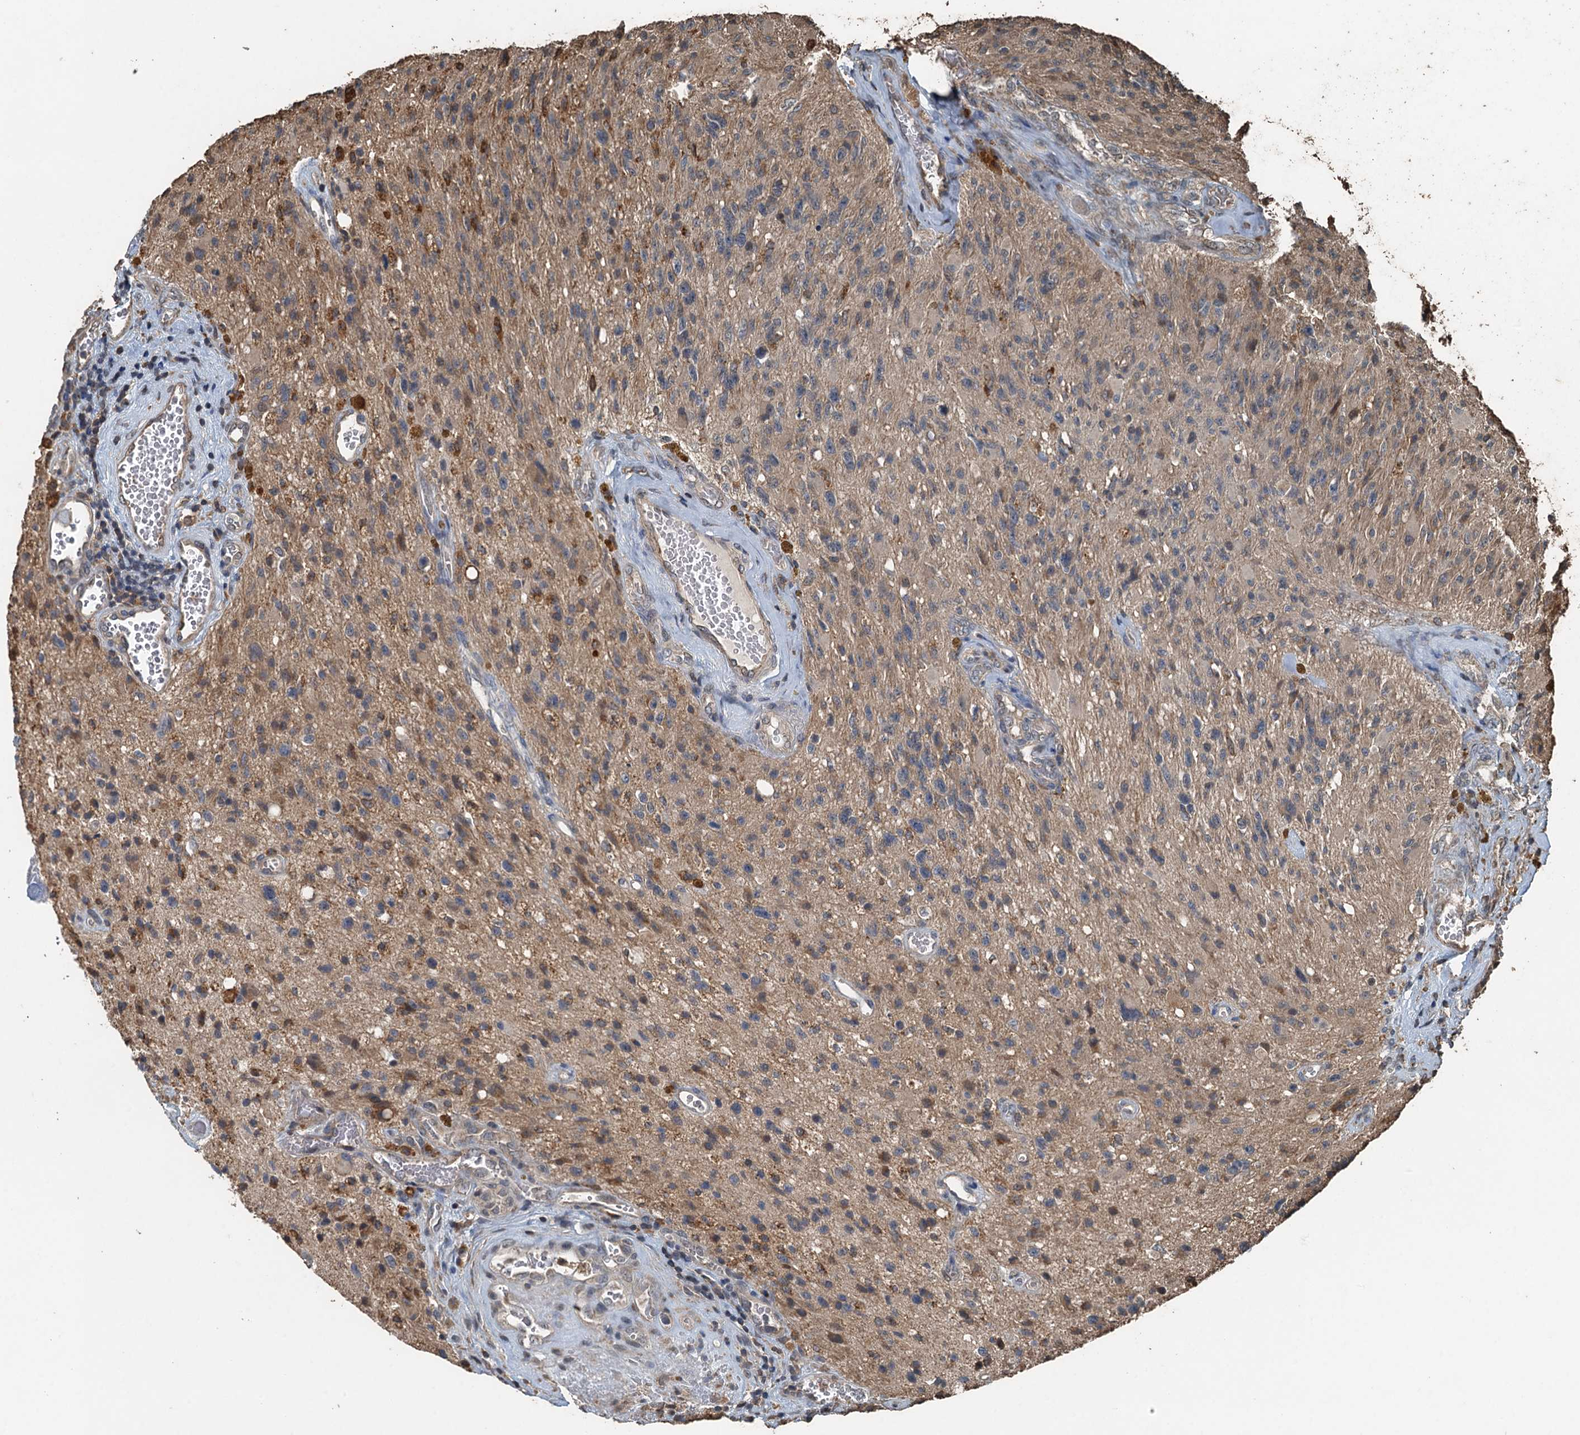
{"staining": {"intensity": "weak", "quantity": "<25%", "location": "cytoplasmic/membranous"}, "tissue": "glioma", "cell_type": "Tumor cells", "image_type": "cancer", "snomed": [{"axis": "morphology", "description": "Glioma, malignant, High grade"}, {"axis": "topography", "description": "Brain"}], "caption": "A high-resolution micrograph shows immunohistochemistry (IHC) staining of malignant high-grade glioma, which demonstrates no significant positivity in tumor cells. (Stains: DAB IHC with hematoxylin counter stain, Microscopy: brightfield microscopy at high magnification).", "gene": "PIGN", "patient": {"sex": "male", "age": 69}}